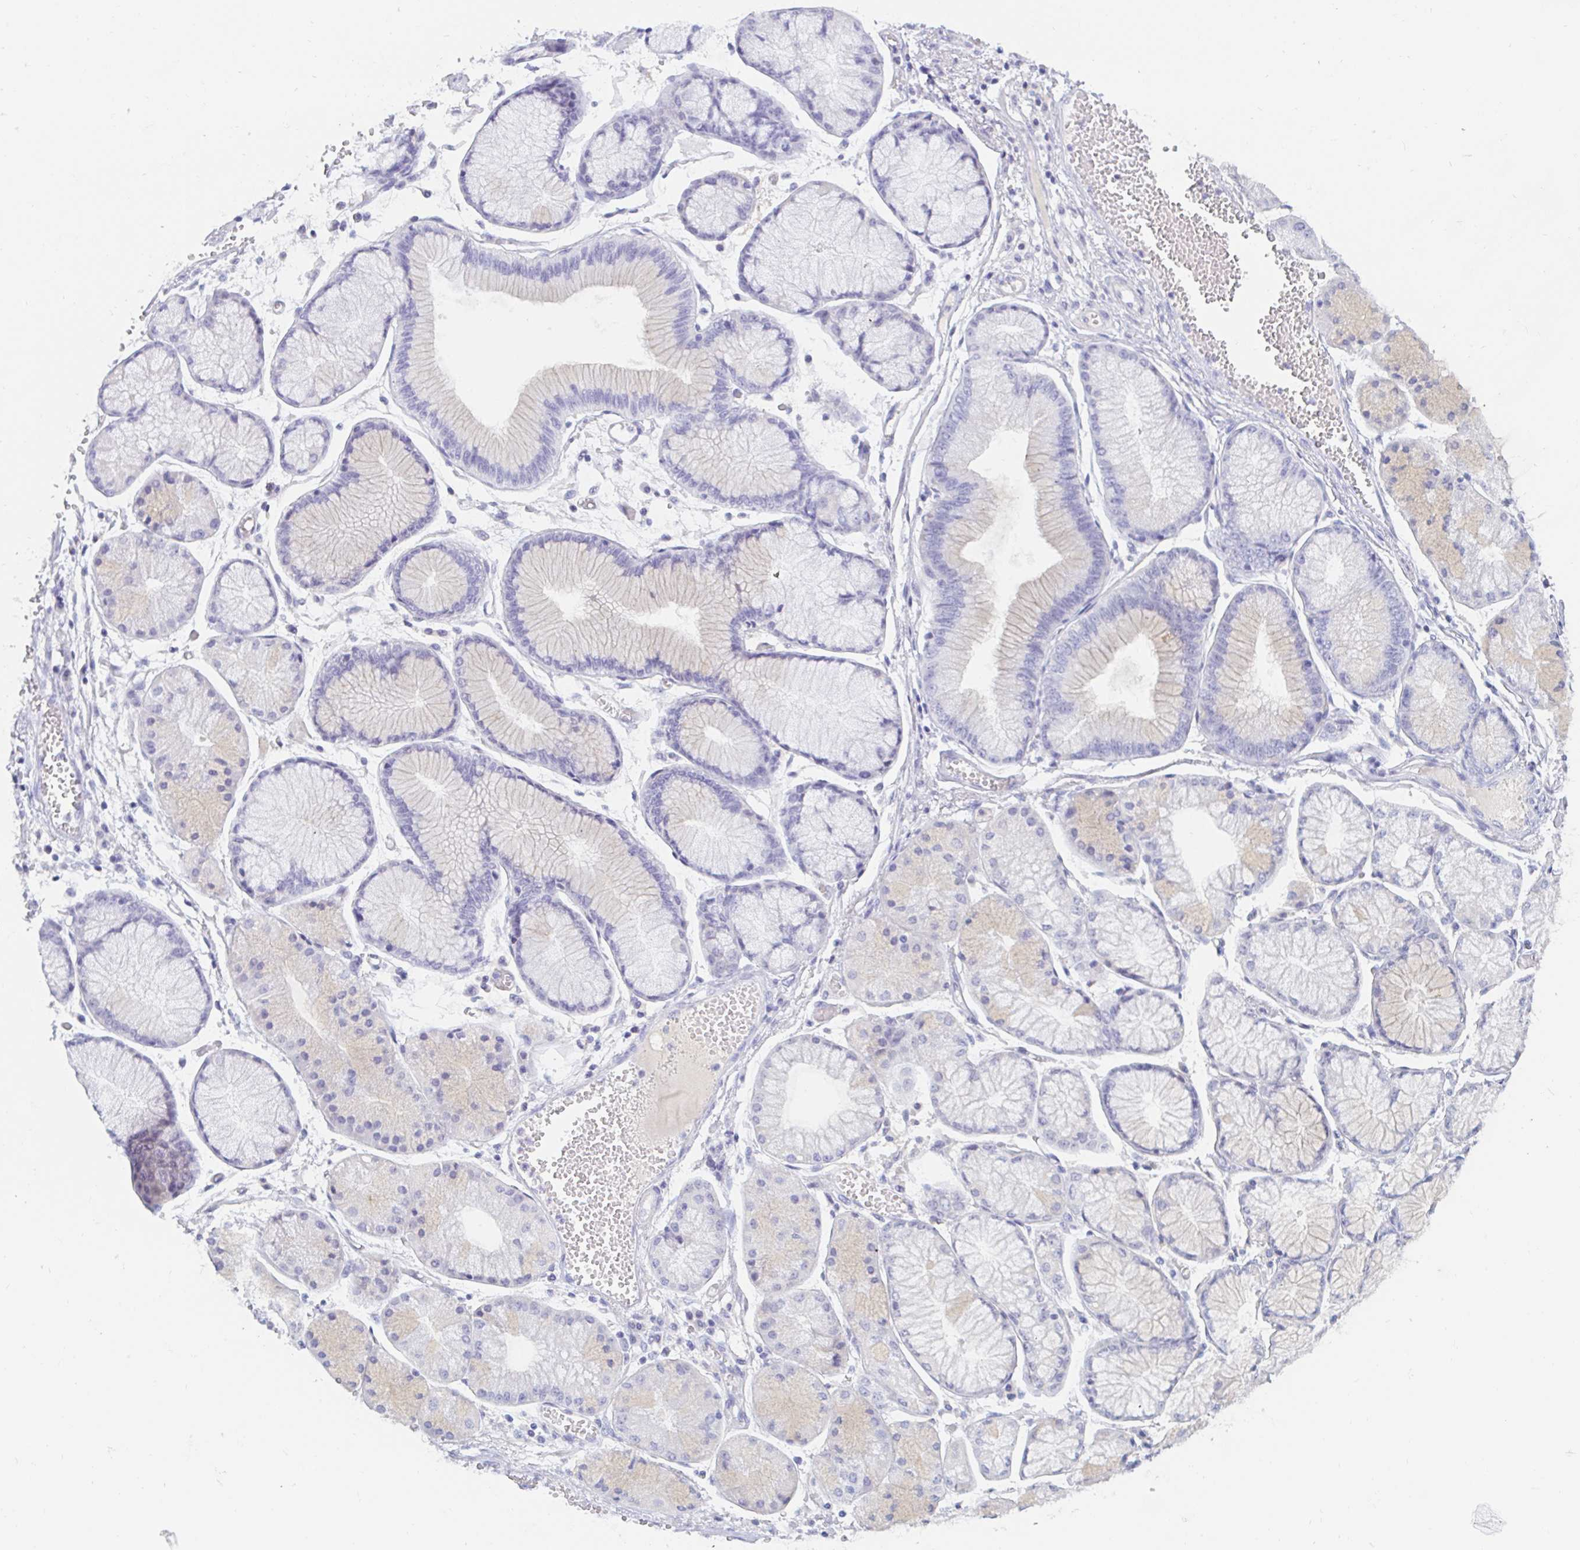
{"staining": {"intensity": "negative", "quantity": "none", "location": "none"}, "tissue": "stomach cancer", "cell_type": "Tumor cells", "image_type": "cancer", "snomed": [{"axis": "morphology", "description": "Adenocarcinoma, NOS"}, {"axis": "topography", "description": "Stomach, upper"}], "caption": "Stomach cancer (adenocarcinoma) was stained to show a protein in brown. There is no significant expression in tumor cells.", "gene": "TEX44", "patient": {"sex": "male", "age": 69}}